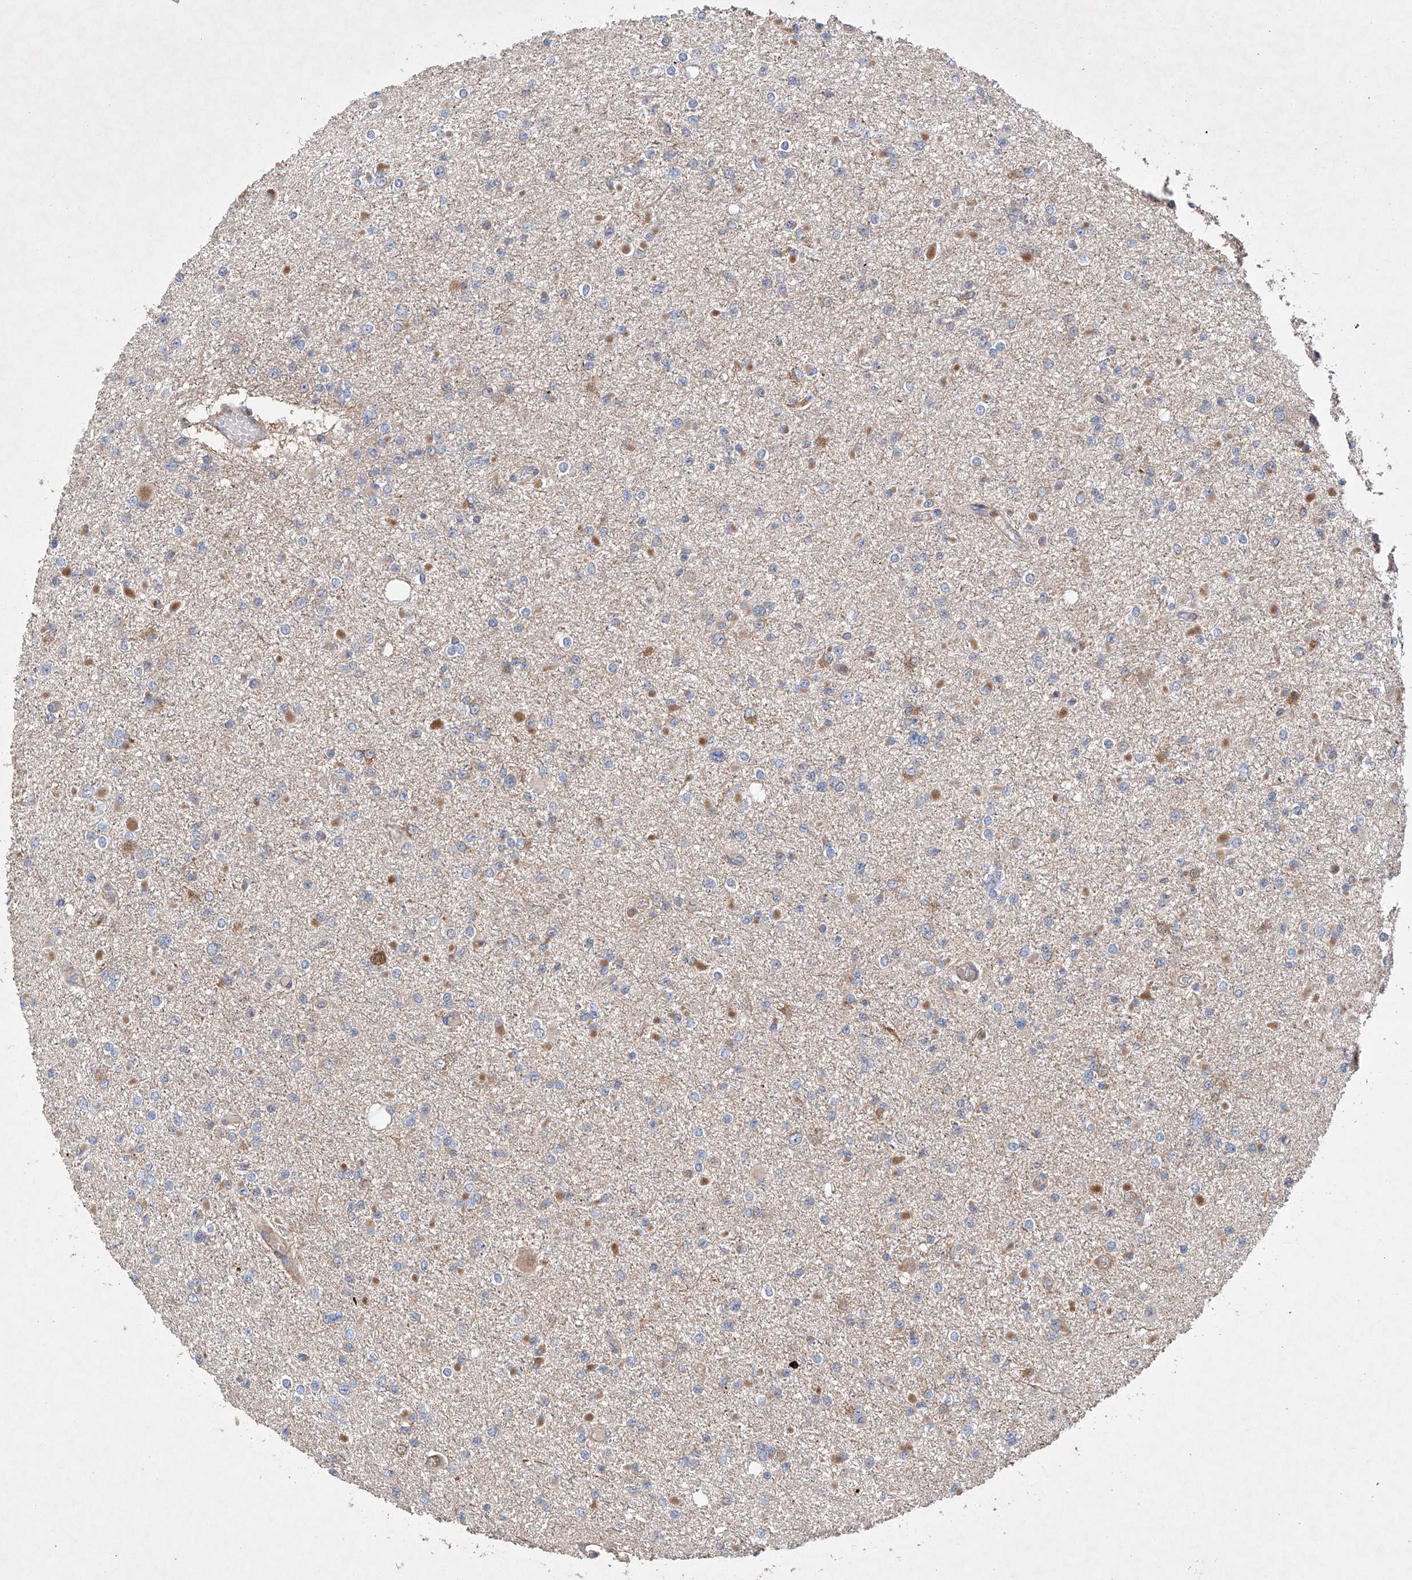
{"staining": {"intensity": "weak", "quantity": "<25%", "location": "cytoplasmic/membranous"}, "tissue": "glioma", "cell_type": "Tumor cells", "image_type": "cancer", "snomed": [{"axis": "morphology", "description": "Glioma, malignant, Low grade"}, {"axis": "topography", "description": "Brain"}], "caption": "The image displays no staining of tumor cells in glioma.", "gene": "TIMM23", "patient": {"sex": "female", "age": 22}}